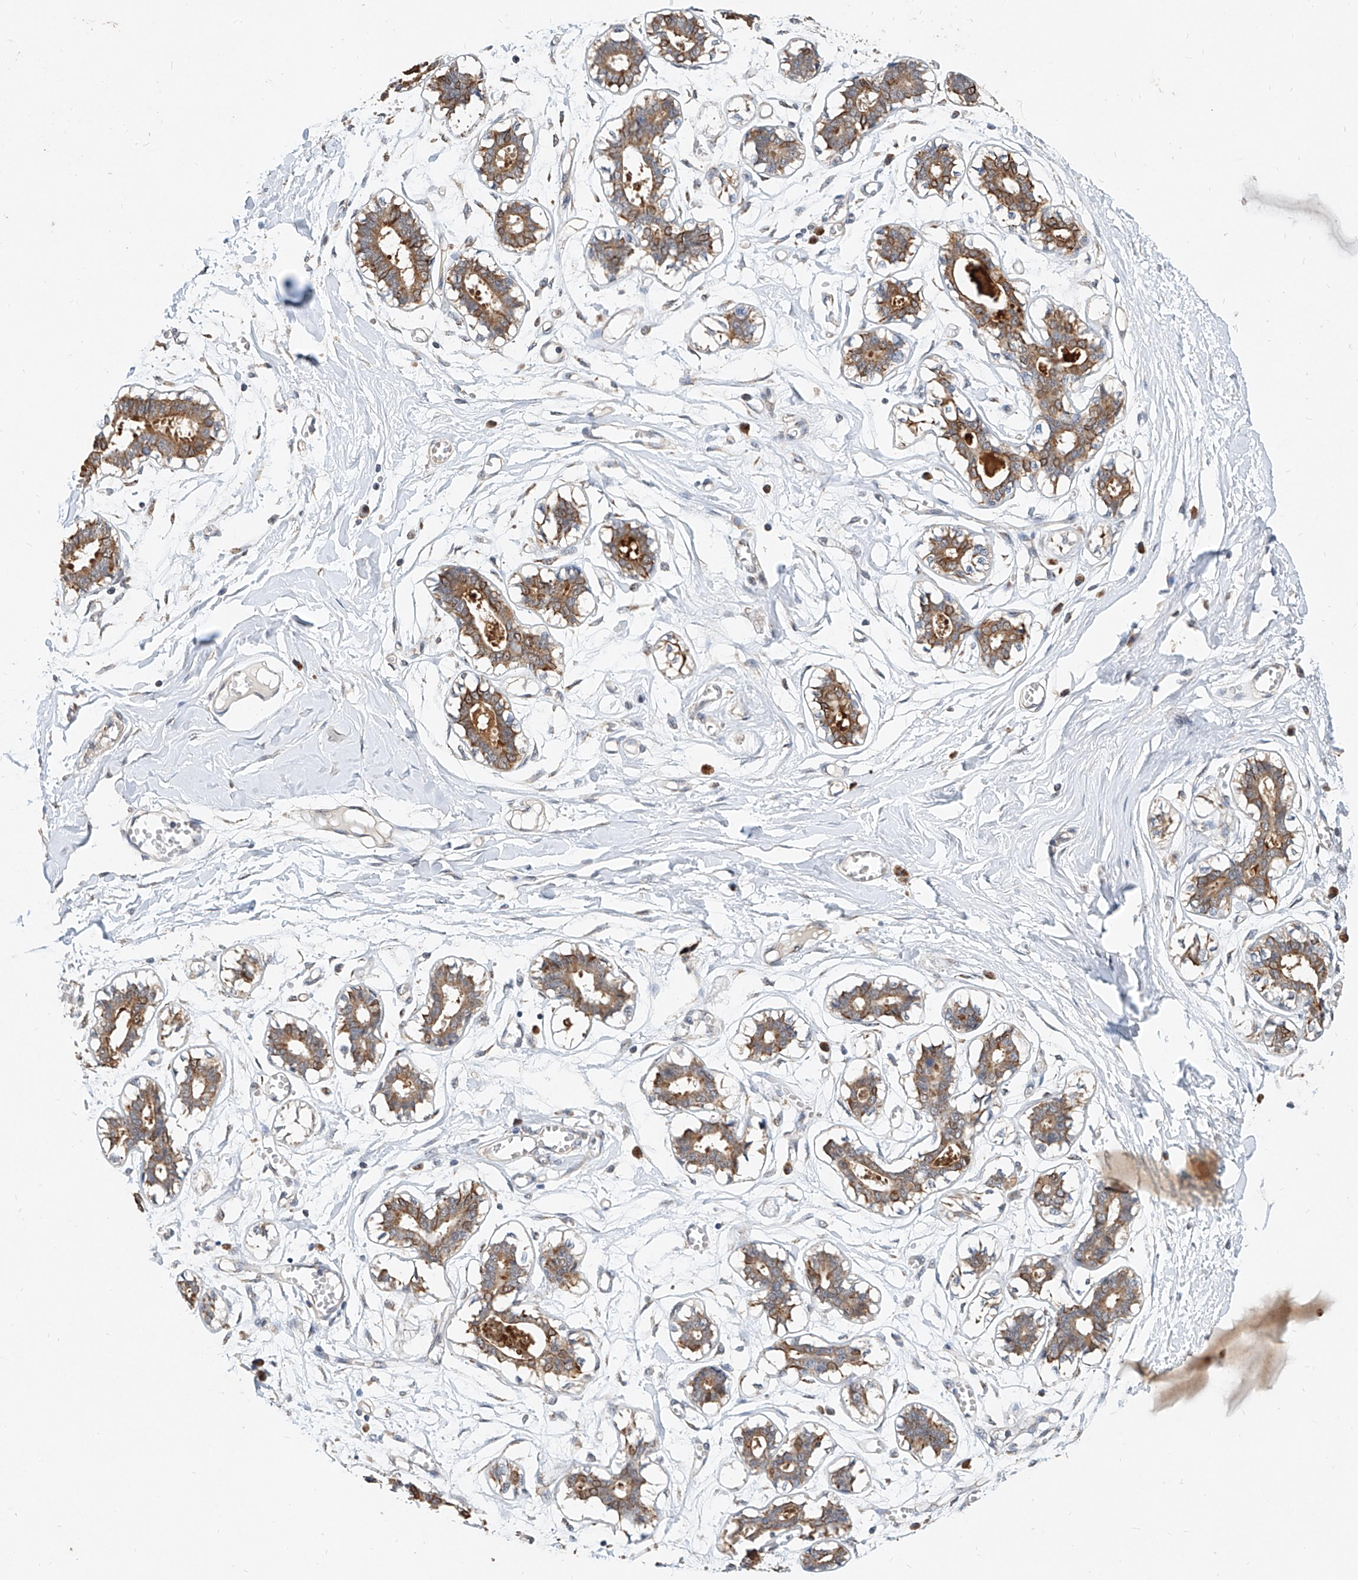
{"staining": {"intensity": "negative", "quantity": "none", "location": "none"}, "tissue": "breast", "cell_type": "Adipocytes", "image_type": "normal", "snomed": [{"axis": "morphology", "description": "Normal tissue, NOS"}, {"axis": "topography", "description": "Breast"}], "caption": "Histopathology image shows no significant protein expression in adipocytes of benign breast. (Stains: DAB (3,3'-diaminobenzidine) immunohistochemistry (IHC) with hematoxylin counter stain, Microscopy: brightfield microscopy at high magnification).", "gene": "MFSD4B", "patient": {"sex": "female", "age": 27}}